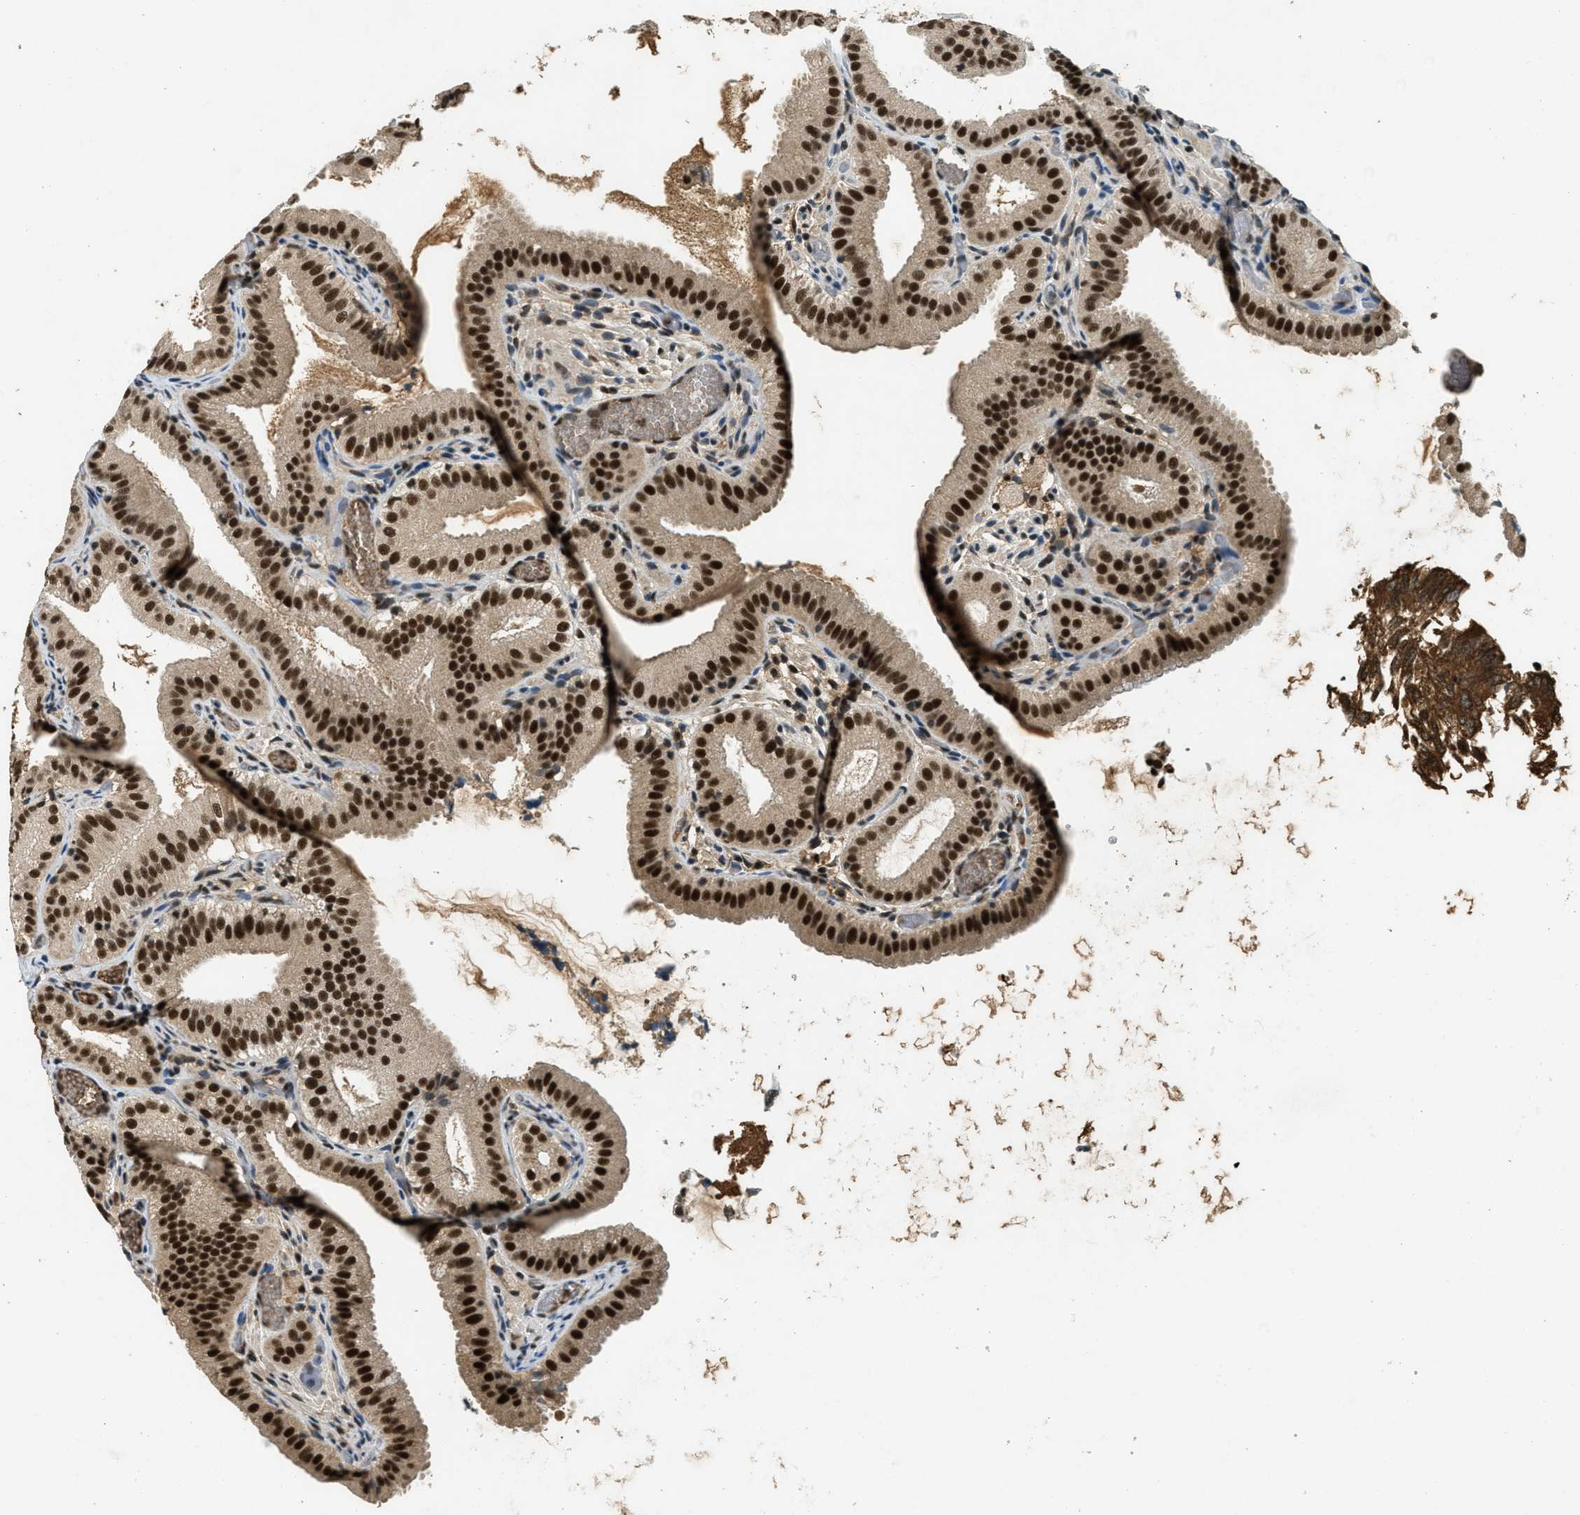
{"staining": {"intensity": "strong", "quantity": ">75%", "location": "cytoplasmic/membranous,nuclear"}, "tissue": "gallbladder", "cell_type": "Glandular cells", "image_type": "normal", "snomed": [{"axis": "morphology", "description": "Normal tissue, NOS"}, {"axis": "topography", "description": "Gallbladder"}], "caption": "Immunohistochemical staining of benign human gallbladder exhibits high levels of strong cytoplasmic/membranous,nuclear staining in about >75% of glandular cells. The staining is performed using DAB (3,3'-diaminobenzidine) brown chromogen to label protein expression. The nuclei are counter-stained blue using hematoxylin.", "gene": "ZNF148", "patient": {"sex": "male", "age": 54}}